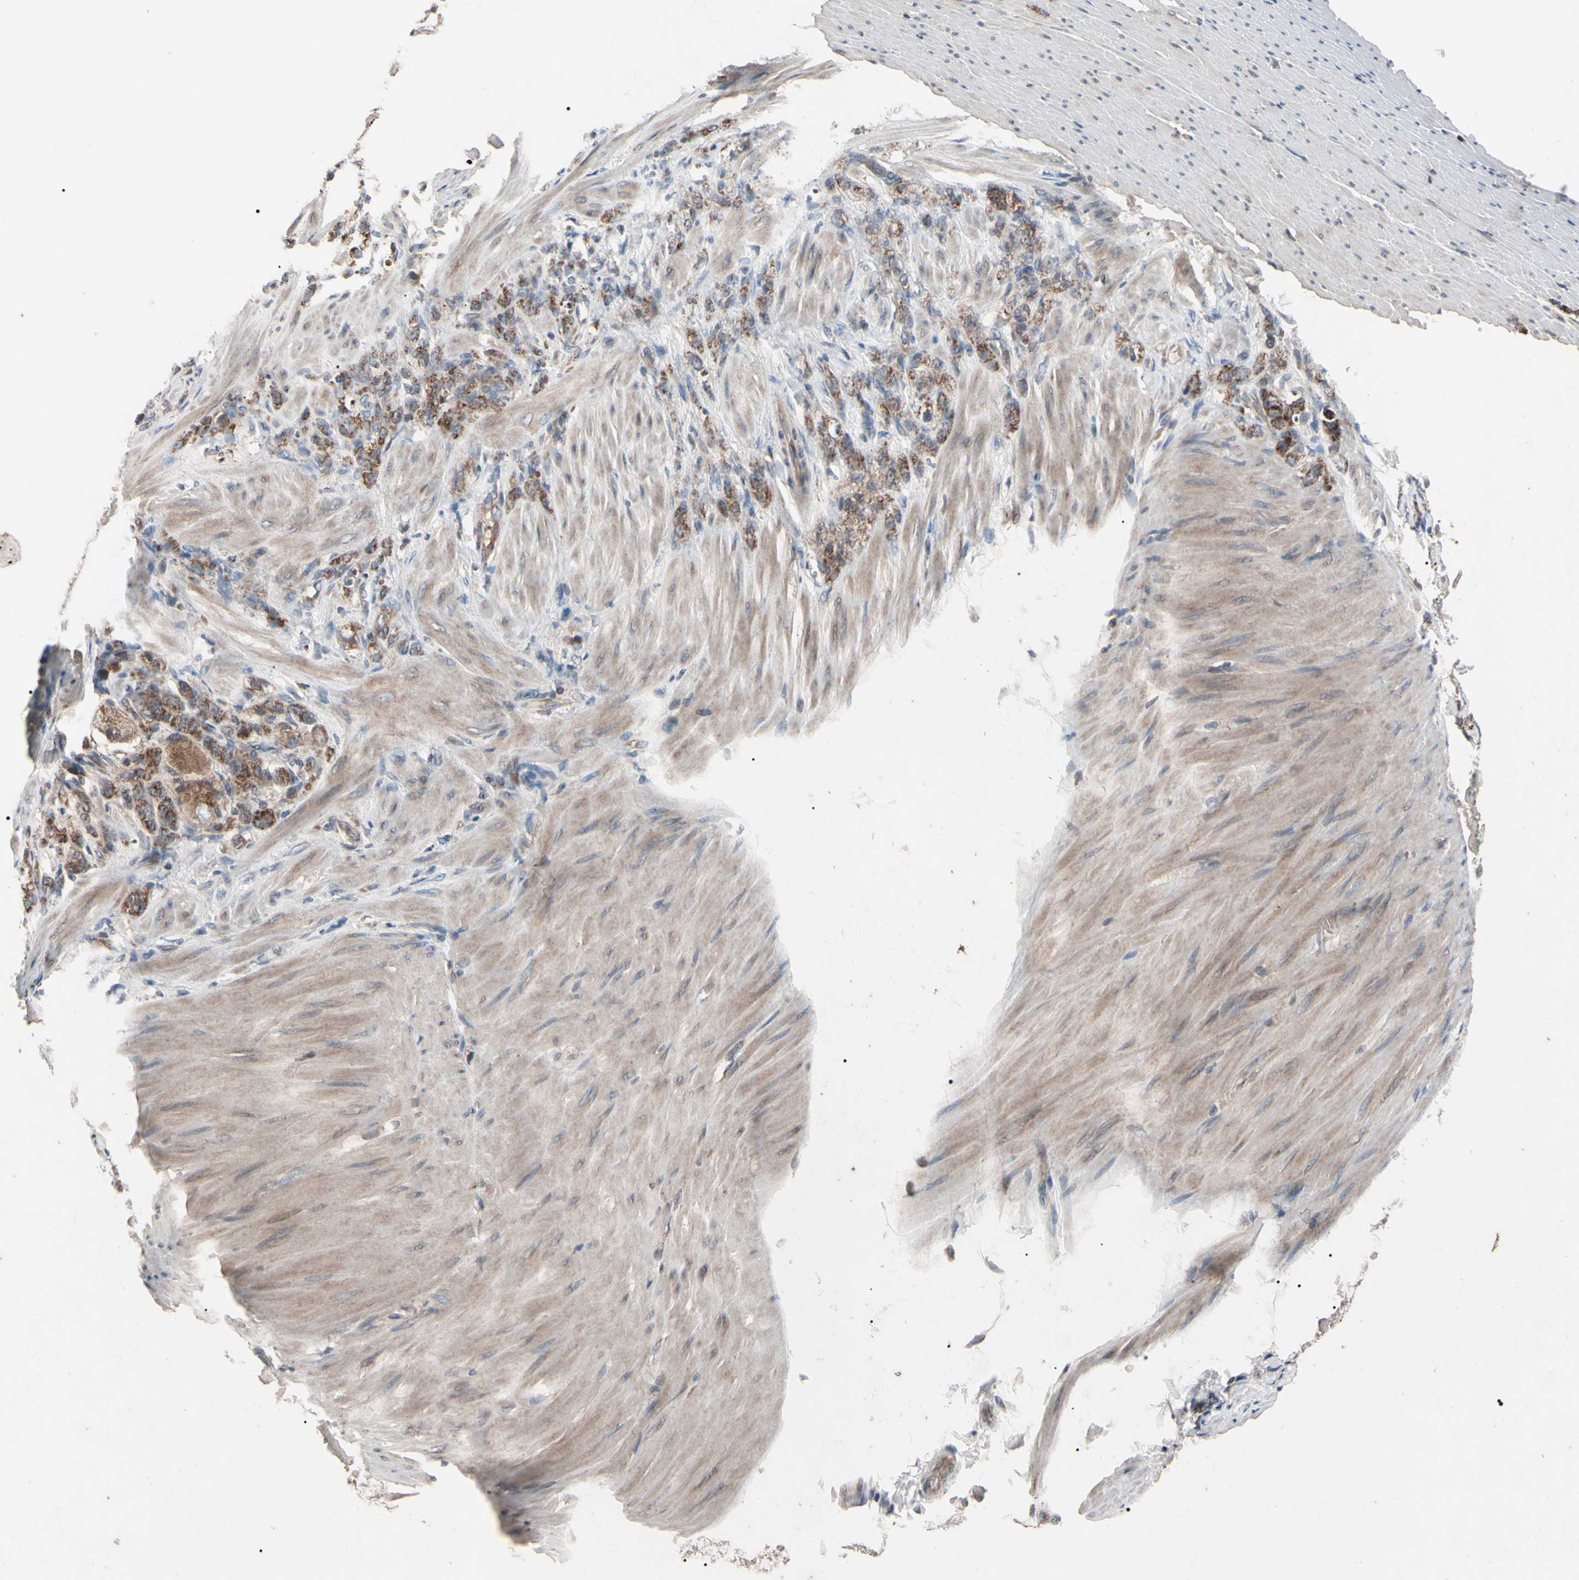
{"staining": {"intensity": "weak", "quantity": "25%-75%", "location": "cytoplasmic/membranous"}, "tissue": "stomach cancer", "cell_type": "Tumor cells", "image_type": "cancer", "snomed": [{"axis": "morphology", "description": "Adenocarcinoma, NOS"}, {"axis": "topography", "description": "Stomach"}], "caption": "Protein expression analysis of human stomach adenocarcinoma reveals weak cytoplasmic/membranous staining in approximately 25%-75% of tumor cells.", "gene": "TNFRSF1A", "patient": {"sex": "male", "age": 82}}